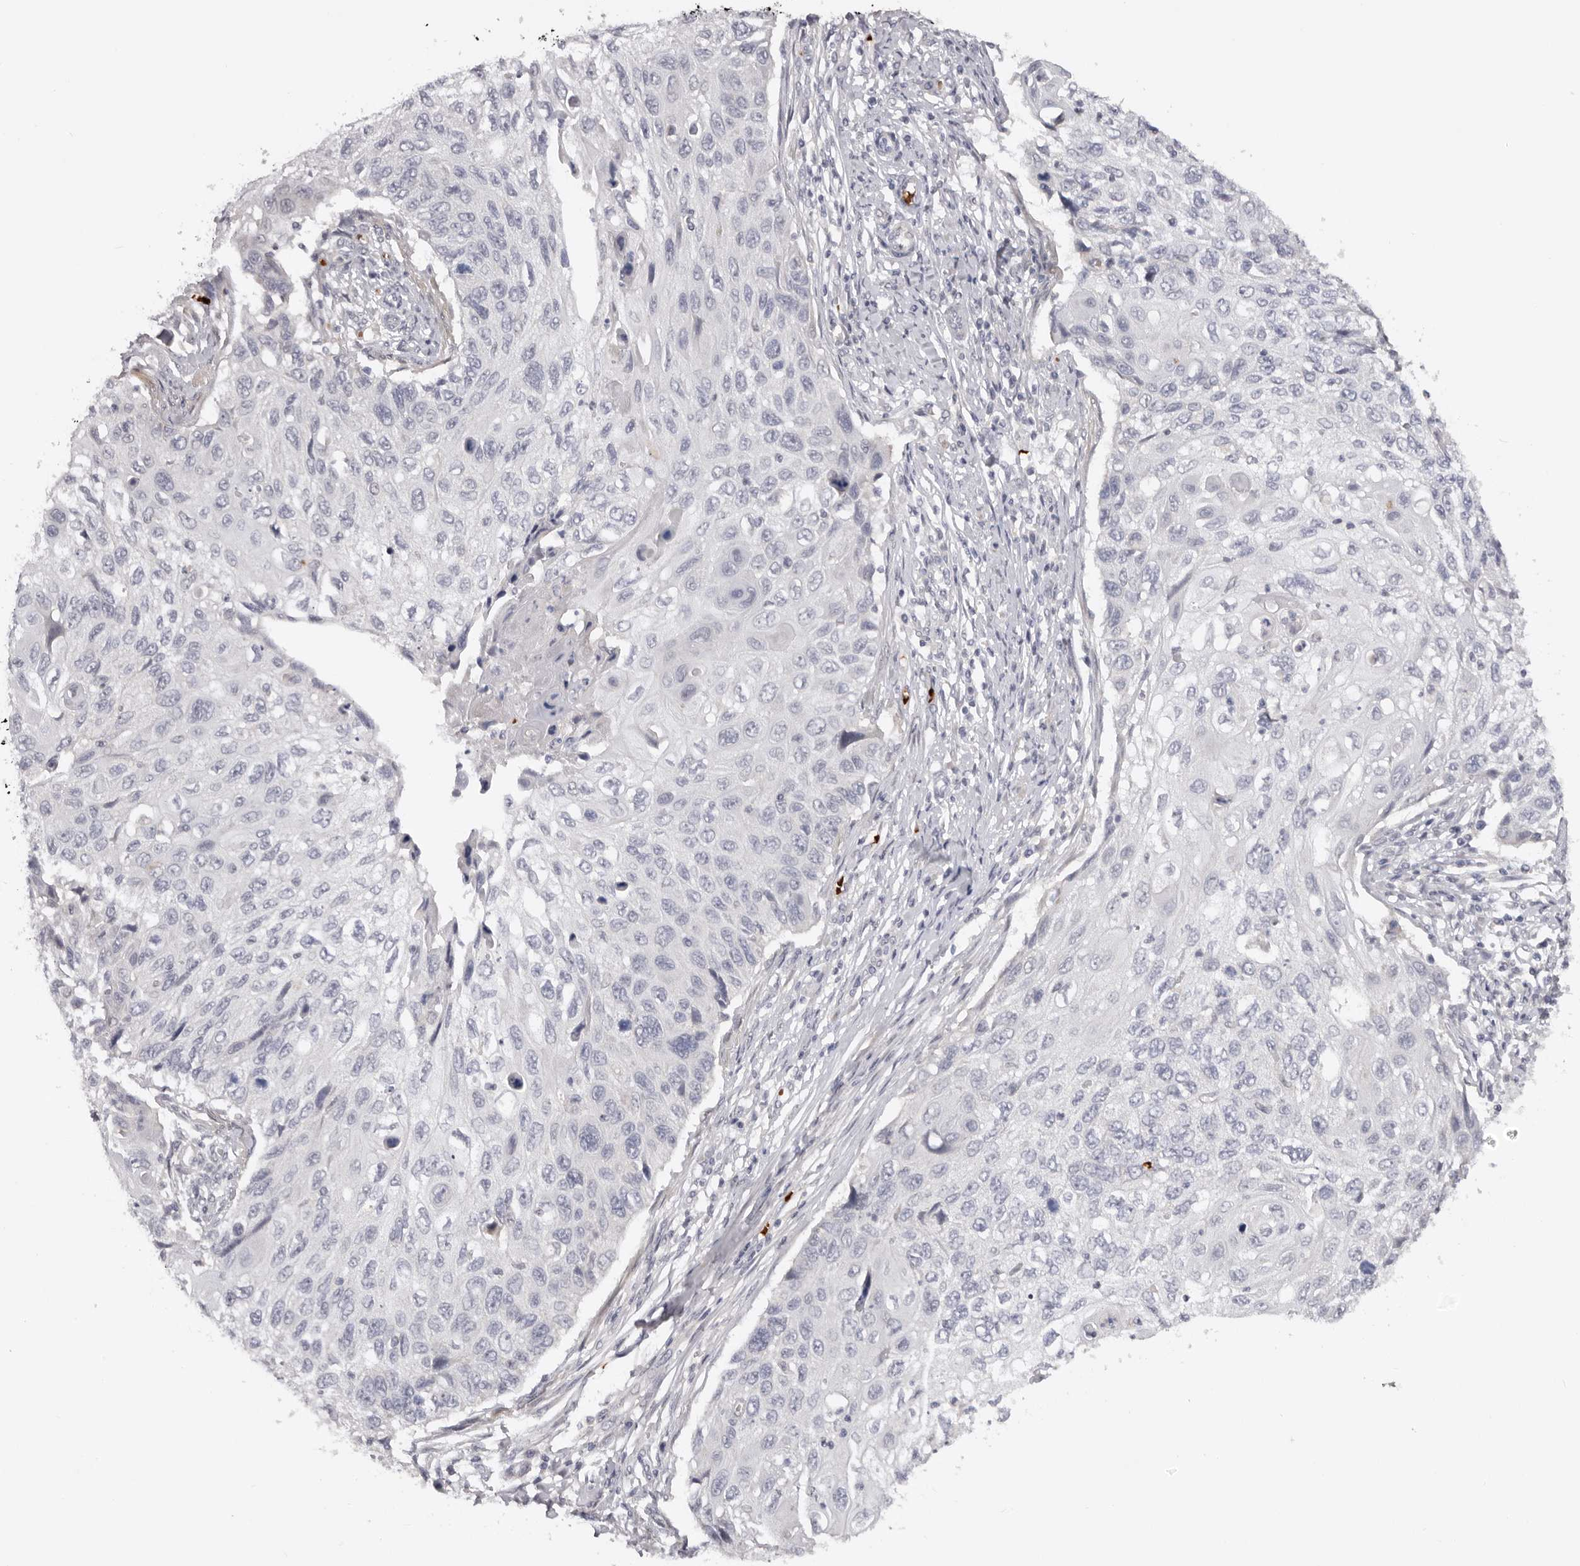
{"staining": {"intensity": "negative", "quantity": "none", "location": "none"}, "tissue": "cervical cancer", "cell_type": "Tumor cells", "image_type": "cancer", "snomed": [{"axis": "morphology", "description": "Squamous cell carcinoma, NOS"}, {"axis": "topography", "description": "Cervix"}], "caption": "Immunohistochemistry (IHC) photomicrograph of neoplastic tissue: cervical cancer (squamous cell carcinoma) stained with DAB (3,3'-diaminobenzidine) displays no significant protein staining in tumor cells.", "gene": "TNR", "patient": {"sex": "female", "age": 70}}